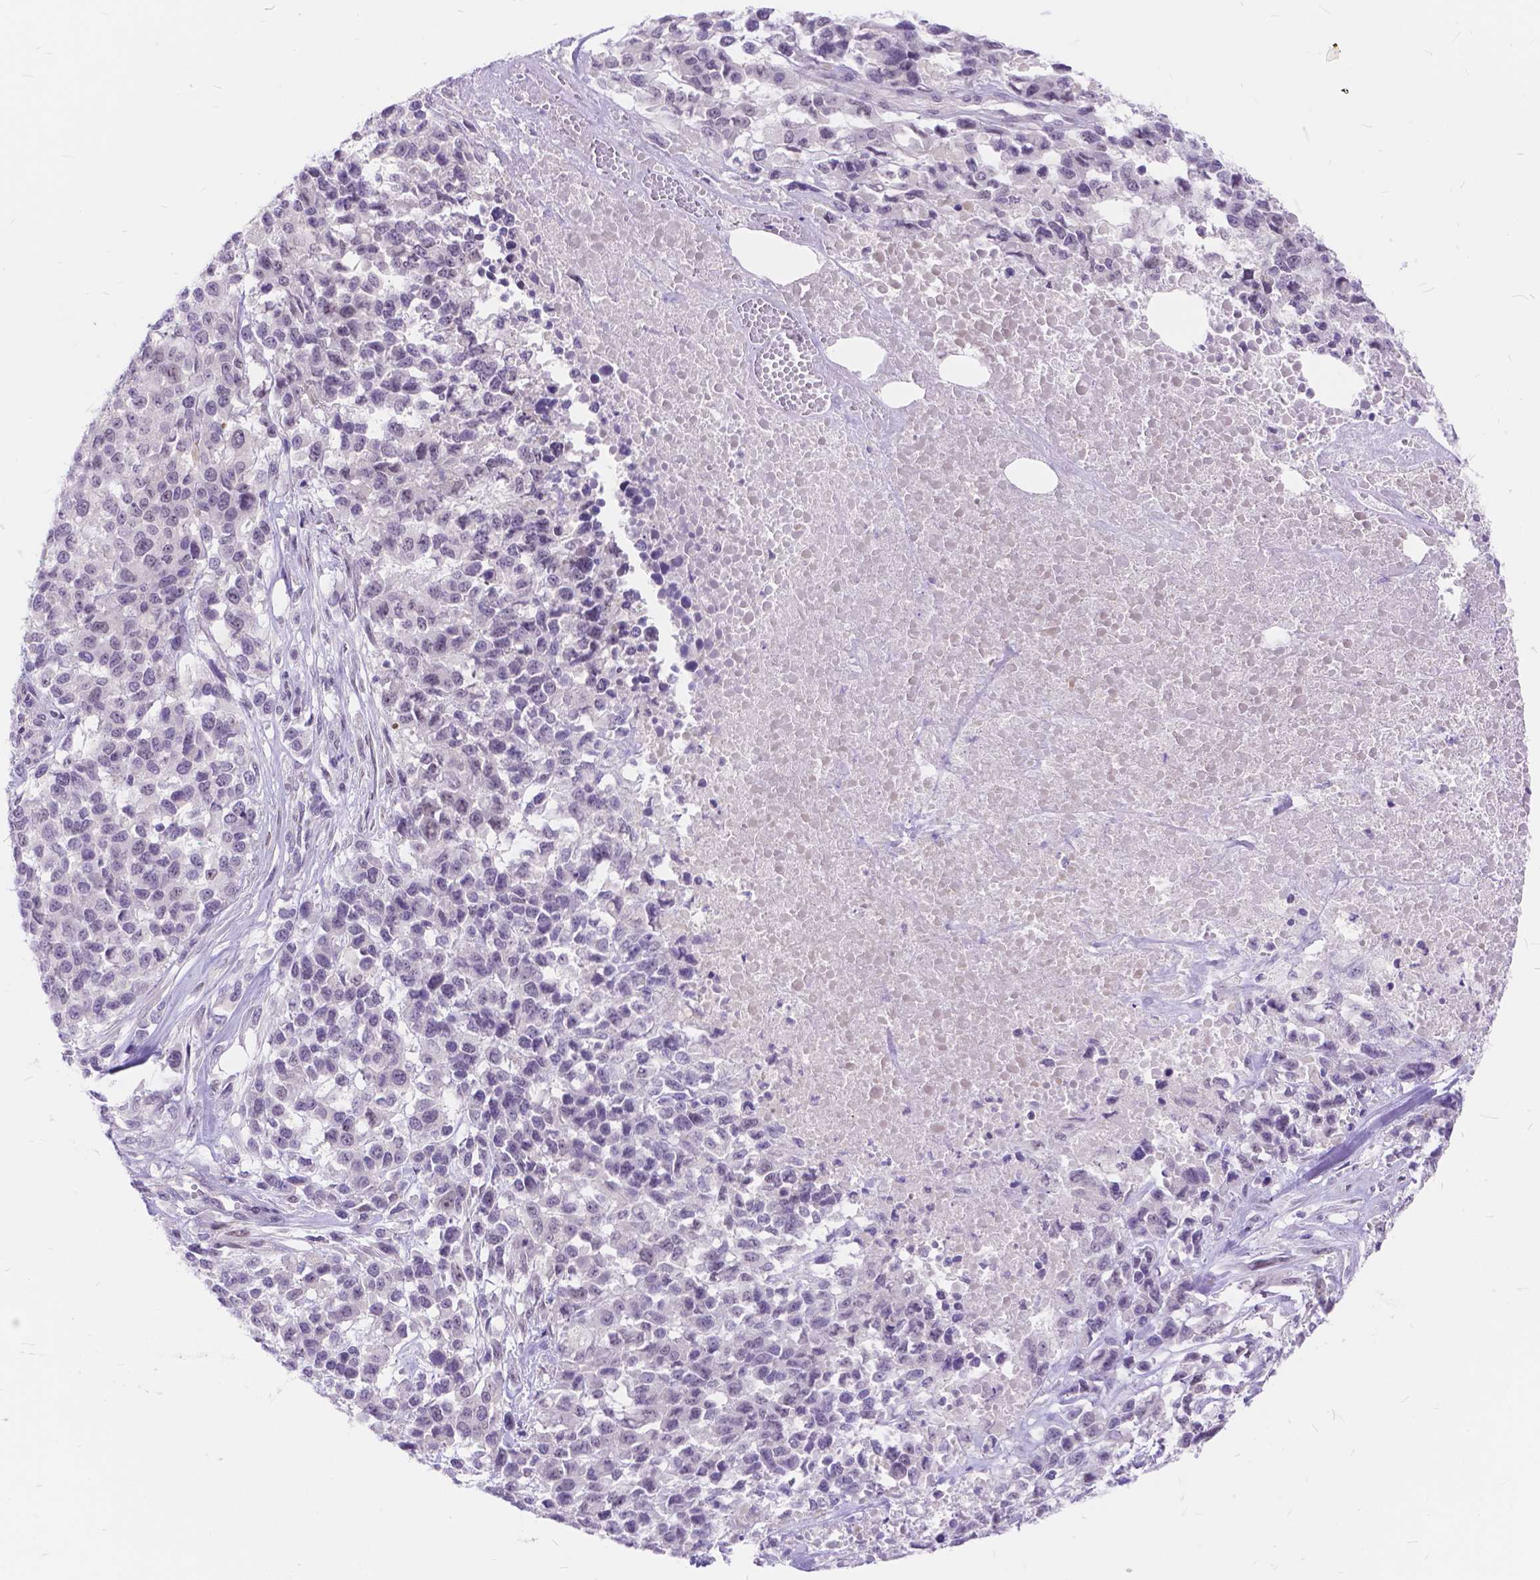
{"staining": {"intensity": "negative", "quantity": "none", "location": "none"}, "tissue": "melanoma", "cell_type": "Tumor cells", "image_type": "cancer", "snomed": [{"axis": "morphology", "description": "Malignant melanoma, Metastatic site"}, {"axis": "topography", "description": "Skin"}], "caption": "This is an immunohistochemistry image of human malignant melanoma (metastatic site). There is no expression in tumor cells.", "gene": "MAN2C1", "patient": {"sex": "male", "age": 84}}